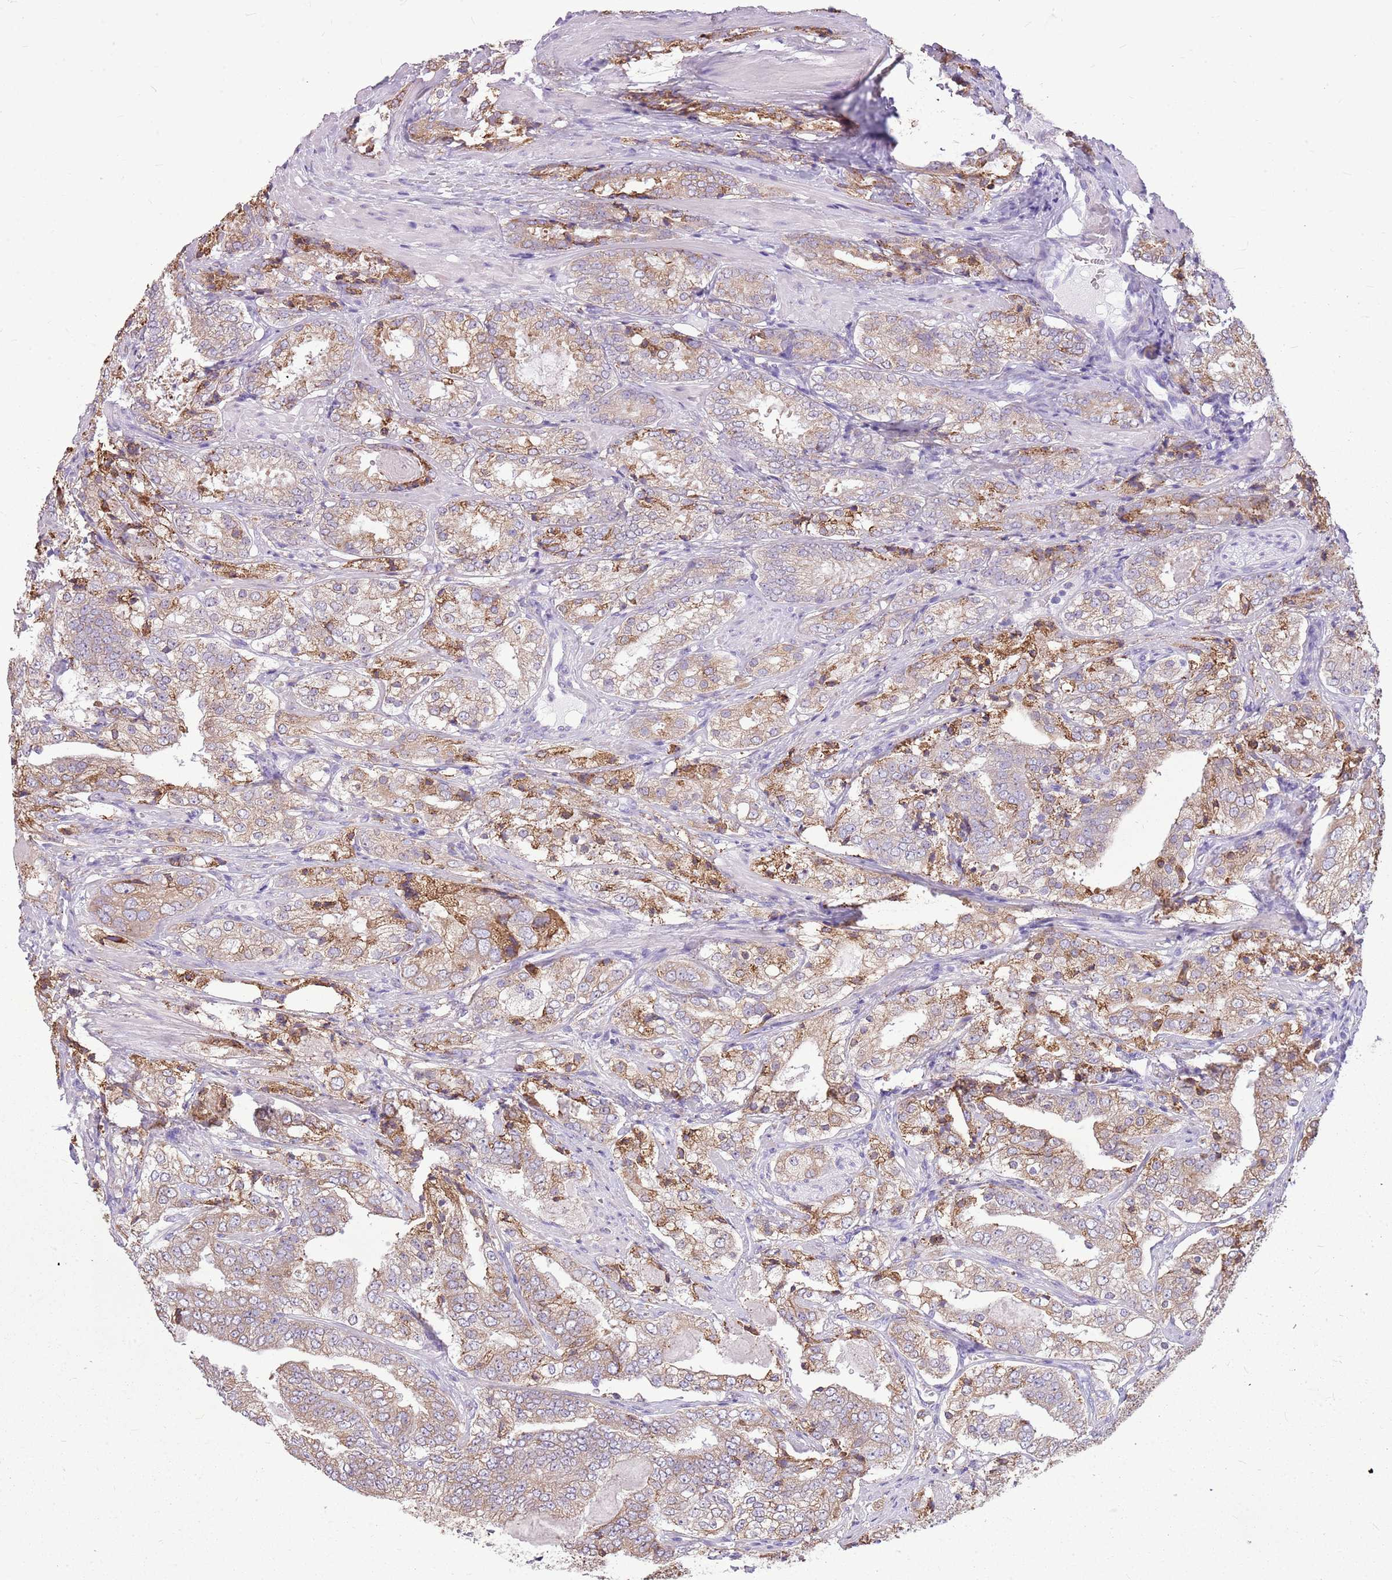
{"staining": {"intensity": "moderate", "quantity": "25%-75%", "location": "cytoplasmic/membranous"}, "tissue": "prostate cancer", "cell_type": "Tumor cells", "image_type": "cancer", "snomed": [{"axis": "morphology", "description": "Adenocarcinoma, High grade"}, {"axis": "topography", "description": "Prostate"}], "caption": "Immunohistochemistry (IHC) (DAB) staining of human prostate high-grade adenocarcinoma displays moderate cytoplasmic/membranous protein staining in about 25%-75% of tumor cells.", "gene": "KCTD19", "patient": {"sex": "male", "age": 63}}